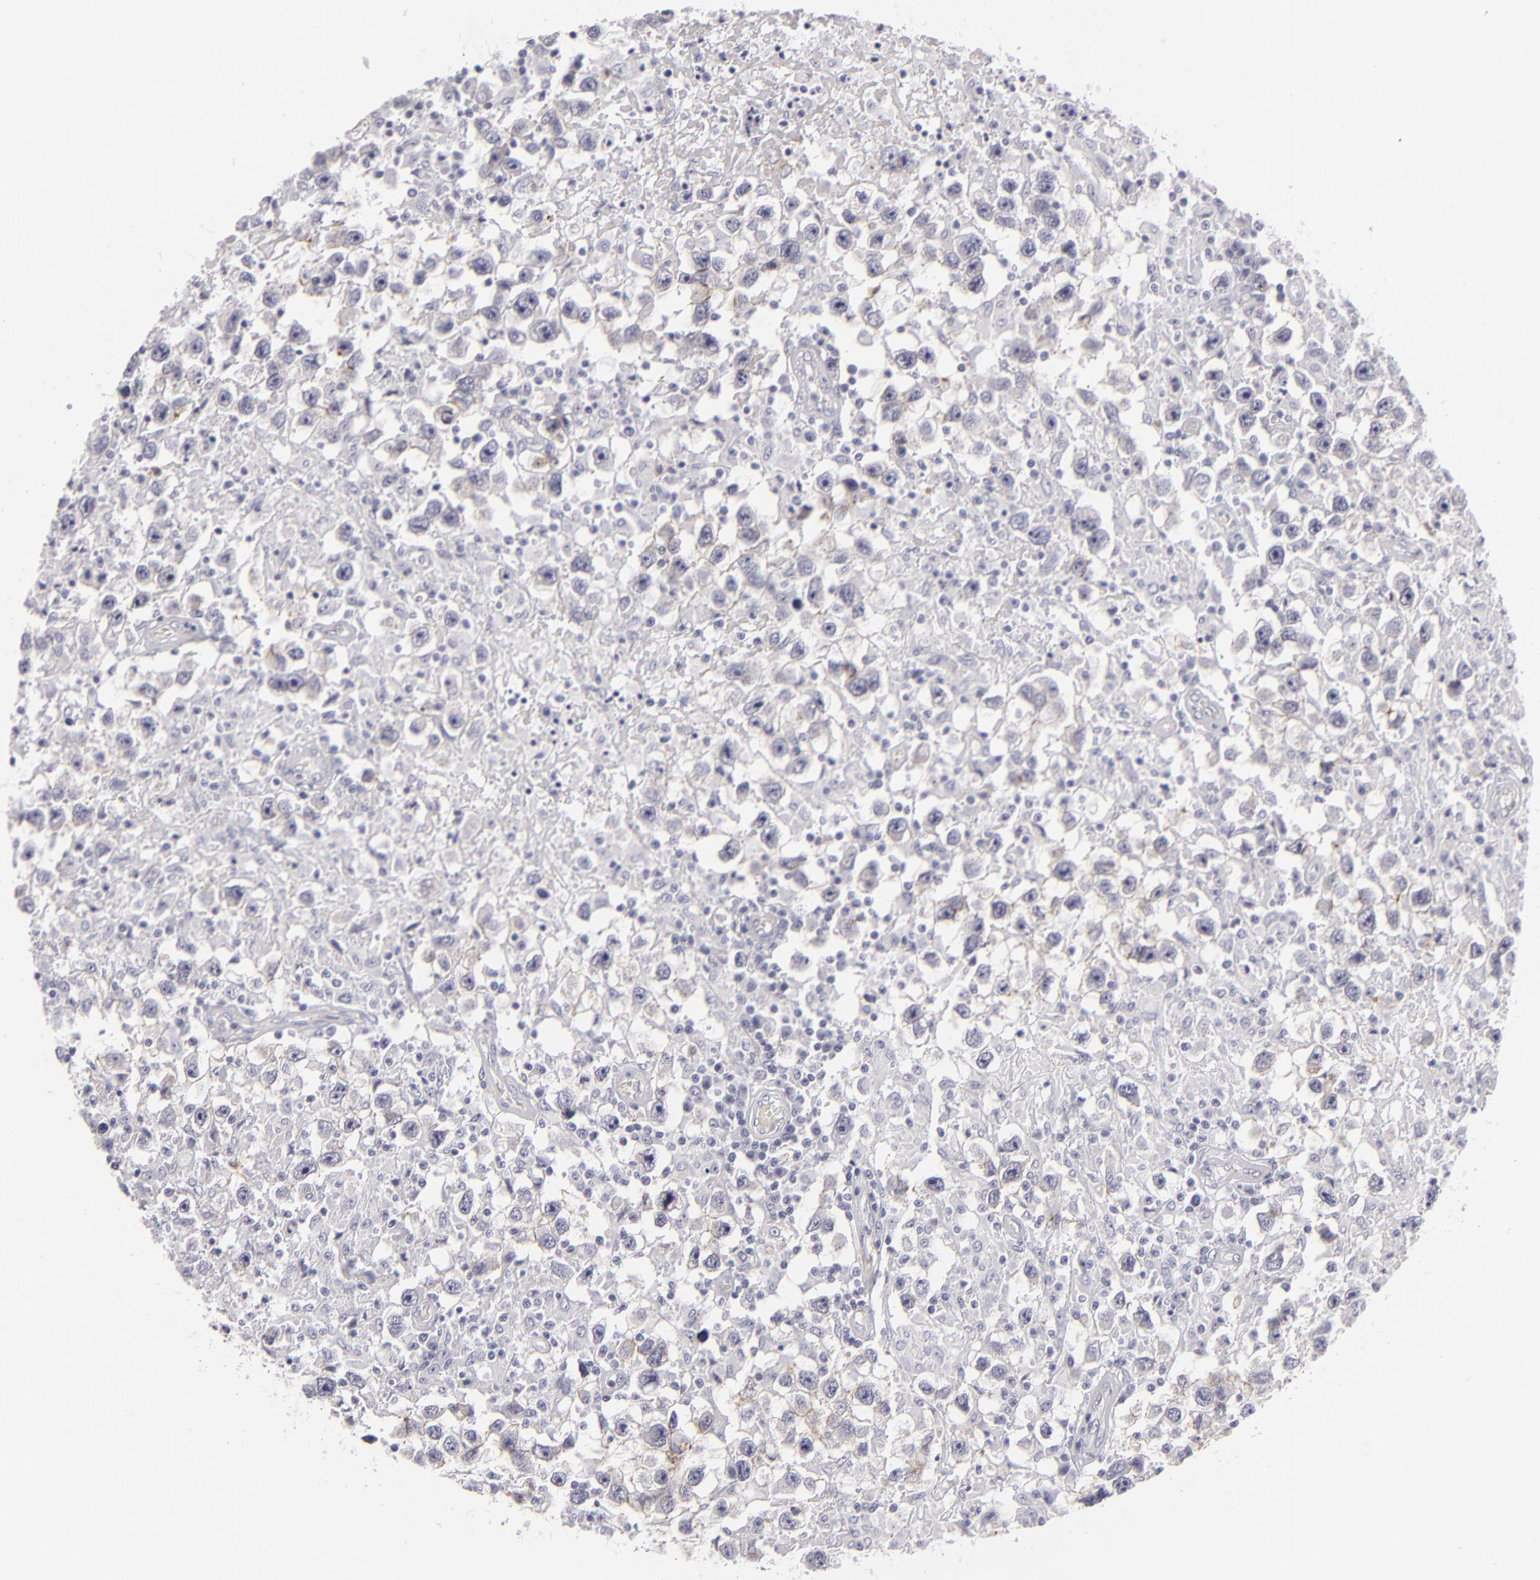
{"staining": {"intensity": "negative", "quantity": "none", "location": "none"}, "tissue": "testis cancer", "cell_type": "Tumor cells", "image_type": "cancer", "snomed": [{"axis": "morphology", "description": "Seminoma, NOS"}, {"axis": "topography", "description": "Testis"}], "caption": "The image exhibits no staining of tumor cells in testis cancer.", "gene": "JUP", "patient": {"sex": "male", "age": 34}}